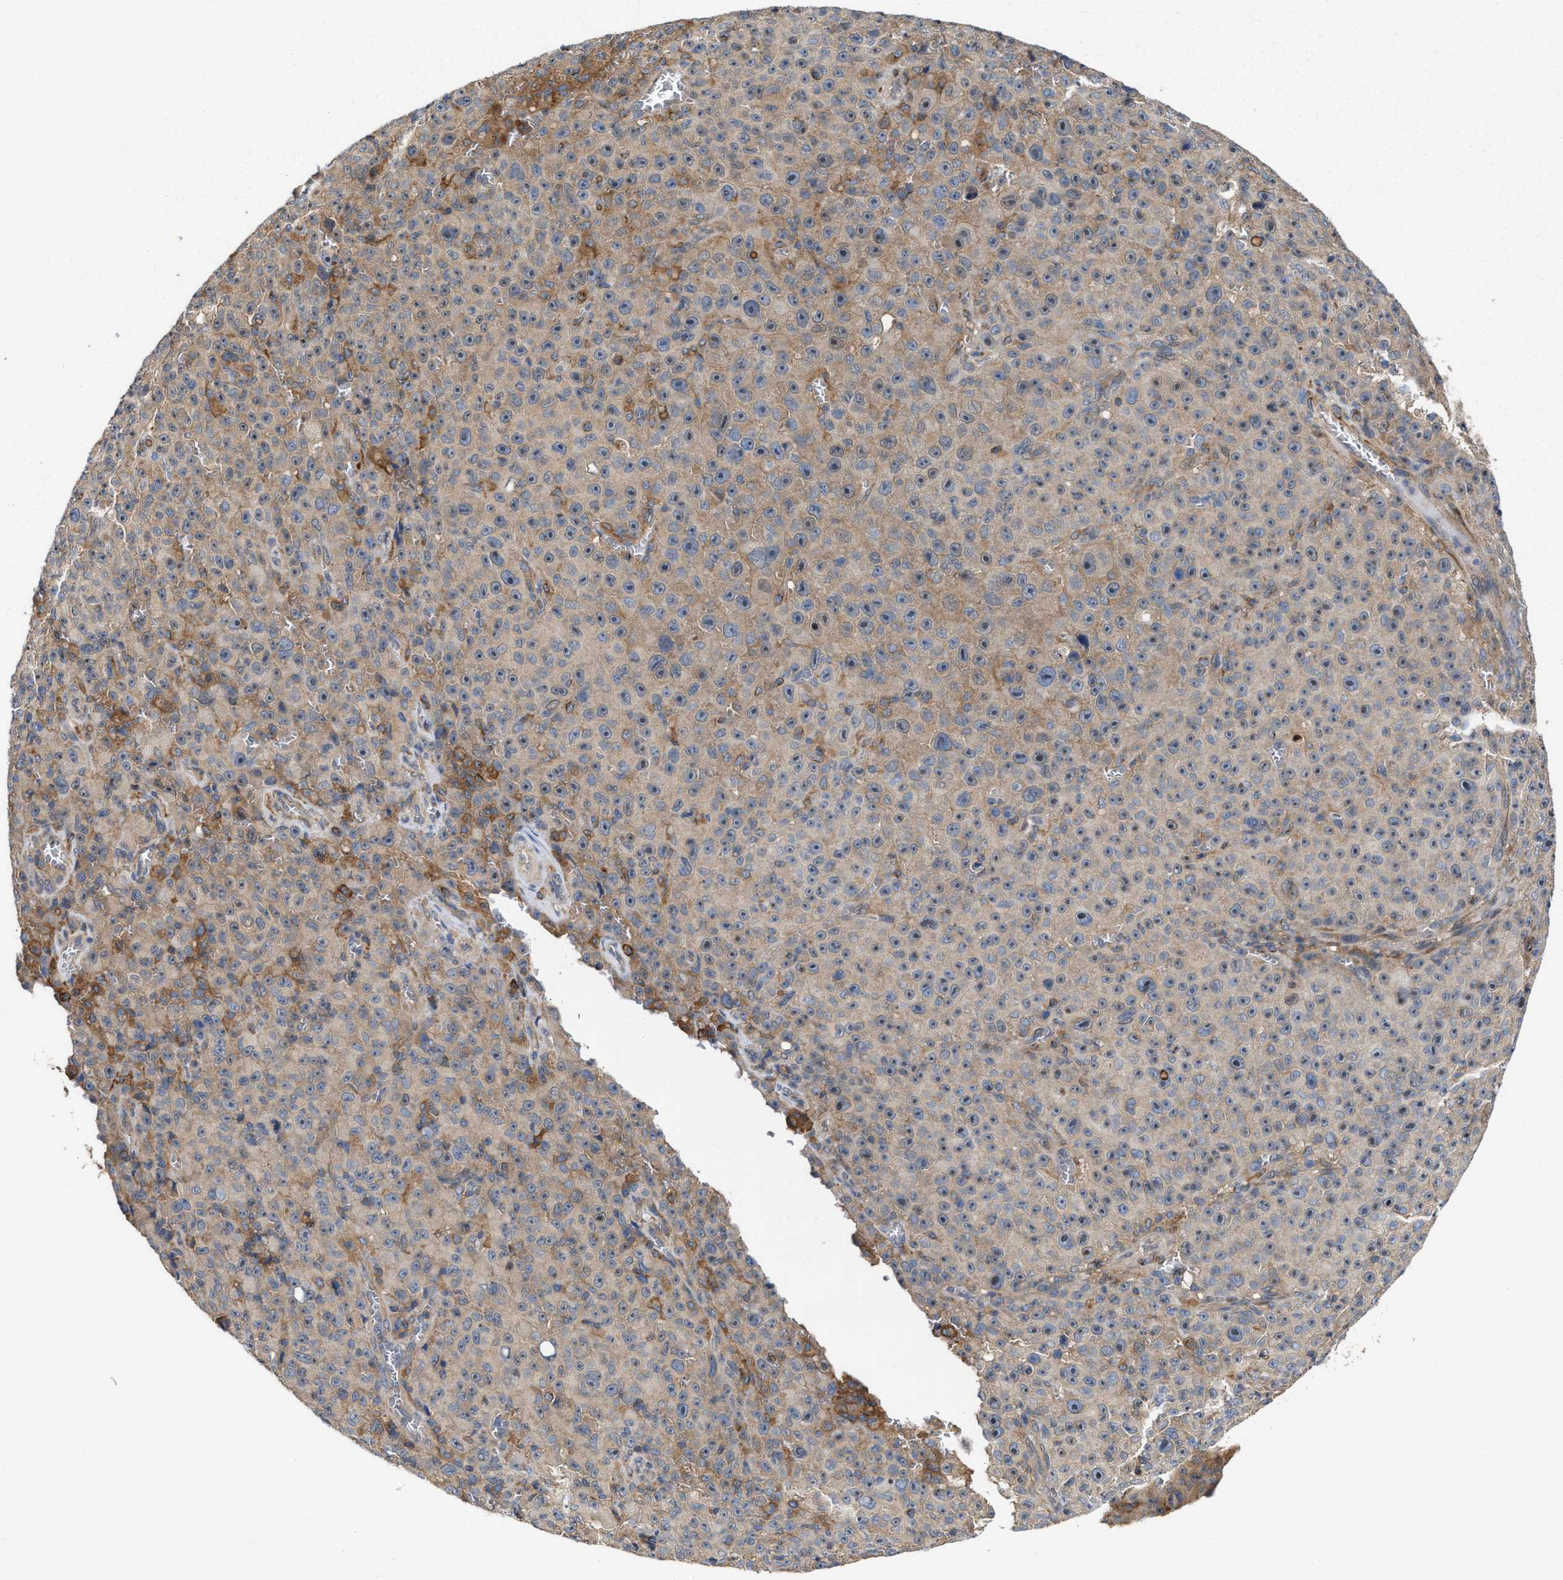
{"staining": {"intensity": "moderate", "quantity": "<25%", "location": "cytoplasmic/membranous"}, "tissue": "melanoma", "cell_type": "Tumor cells", "image_type": "cancer", "snomed": [{"axis": "morphology", "description": "Malignant melanoma, NOS"}, {"axis": "topography", "description": "Skin"}], "caption": "A micrograph showing moderate cytoplasmic/membranous positivity in about <25% of tumor cells in malignant melanoma, as visualized by brown immunohistochemical staining.", "gene": "BBLN", "patient": {"sex": "female", "age": 82}}